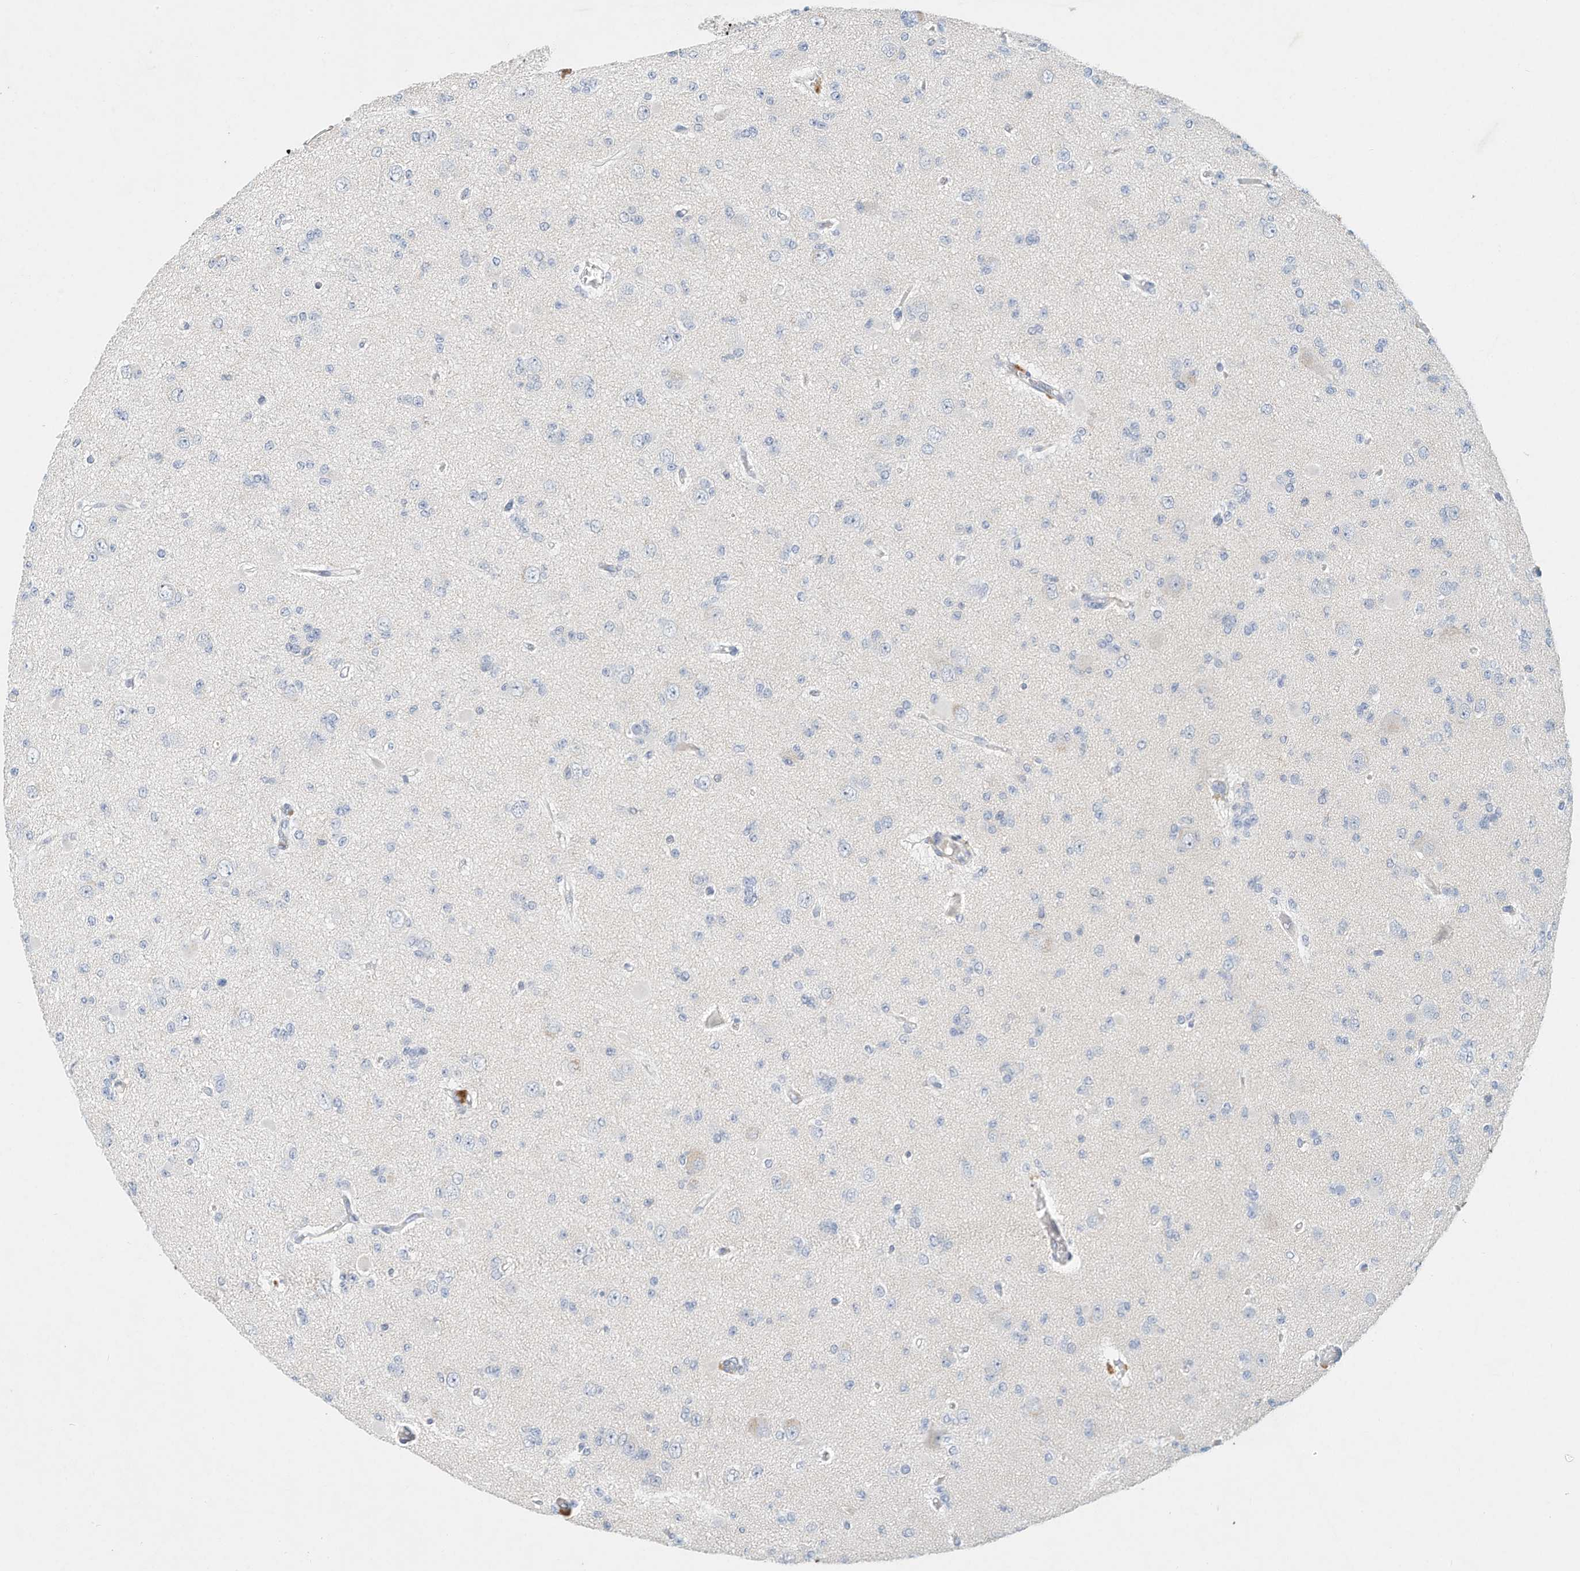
{"staining": {"intensity": "negative", "quantity": "none", "location": "none"}, "tissue": "glioma", "cell_type": "Tumor cells", "image_type": "cancer", "snomed": [{"axis": "morphology", "description": "Glioma, malignant, Low grade"}, {"axis": "topography", "description": "Brain"}], "caption": "Histopathology image shows no significant protein positivity in tumor cells of glioma.", "gene": "MICAL1", "patient": {"sex": "female", "age": 22}}